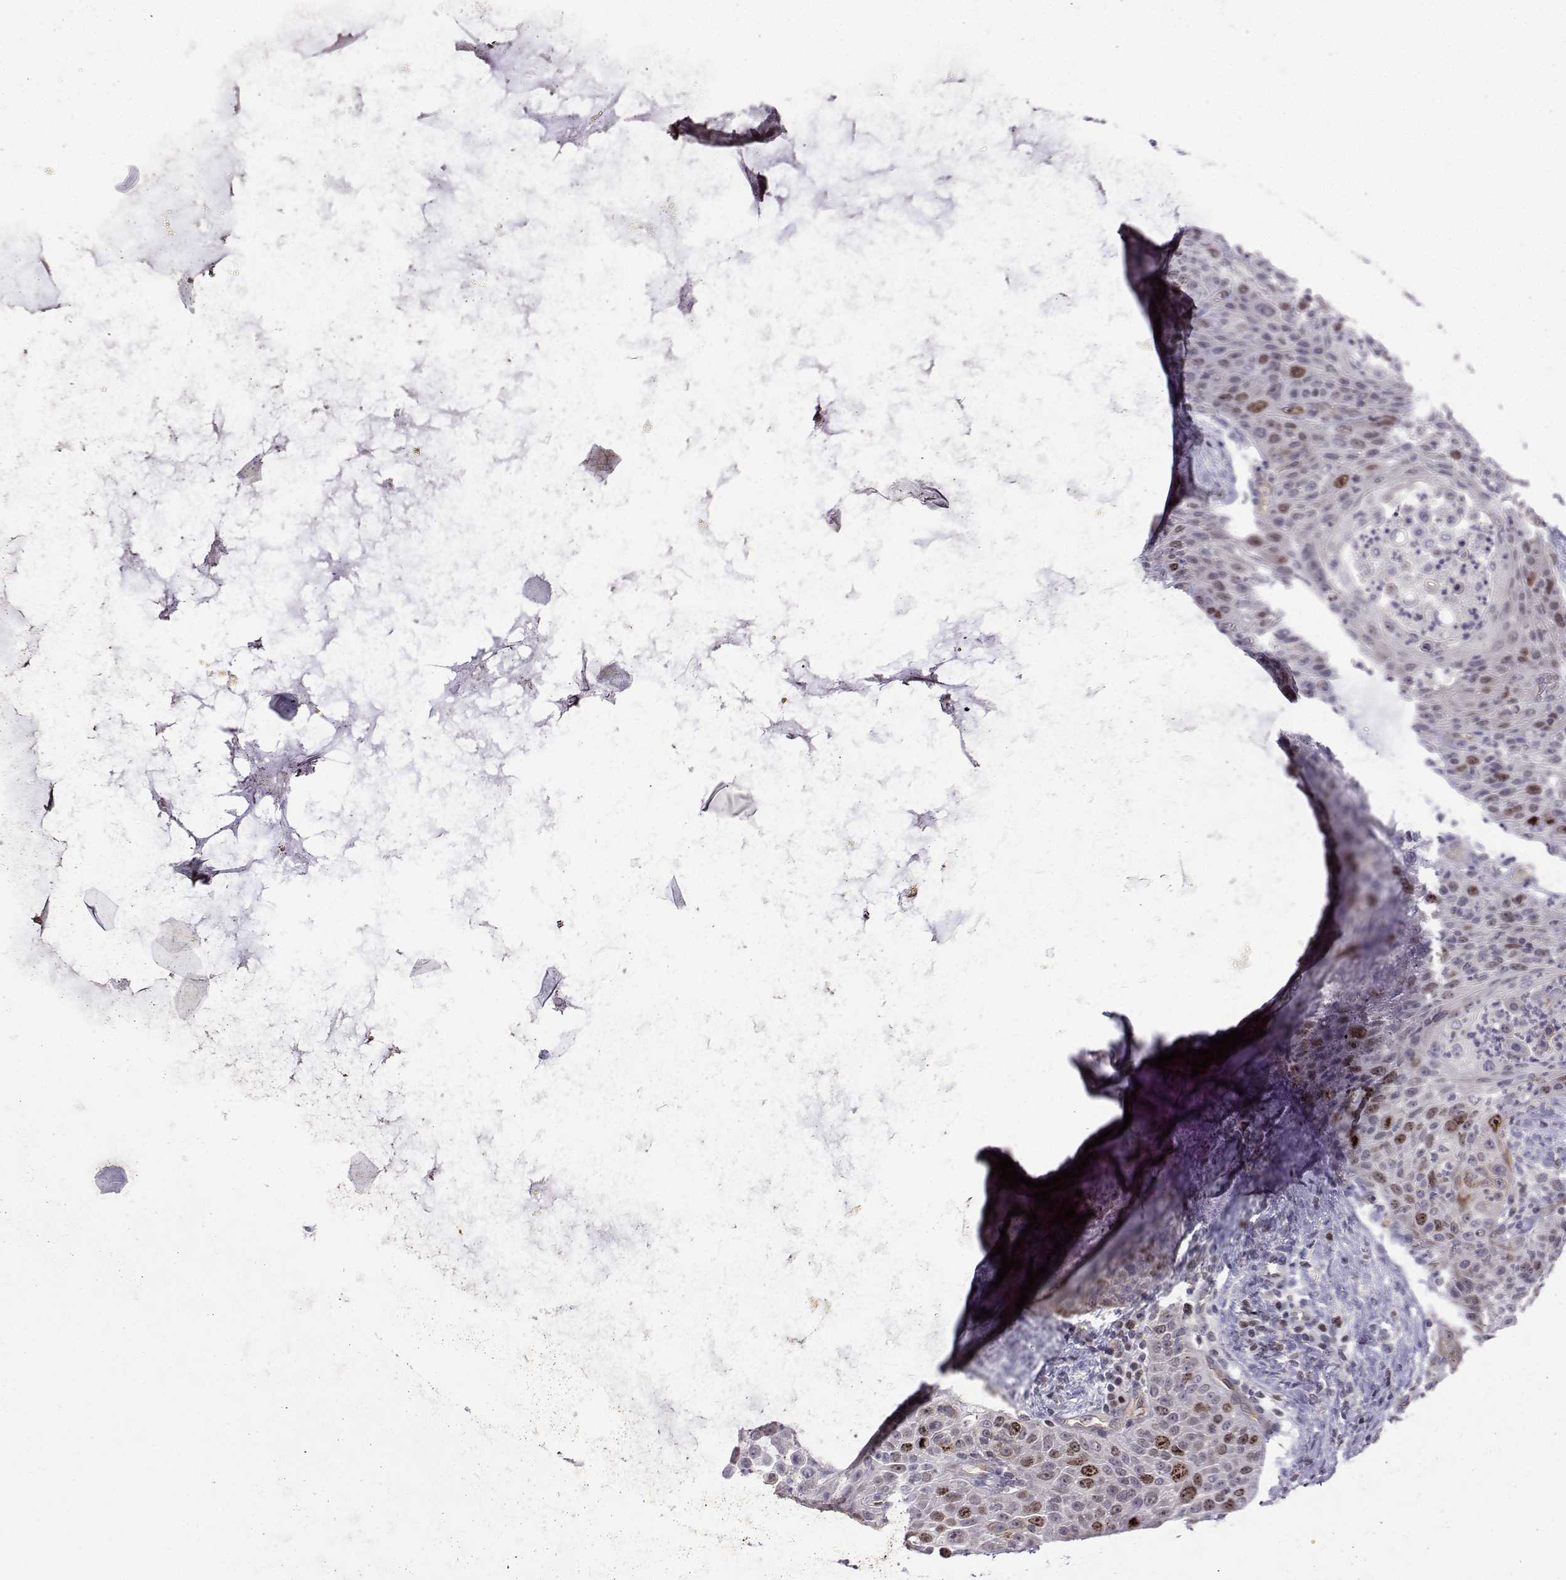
{"staining": {"intensity": "strong", "quantity": "<25%", "location": "cytoplasmic/membranous,nuclear"}, "tissue": "head and neck cancer", "cell_type": "Tumor cells", "image_type": "cancer", "snomed": [{"axis": "morphology", "description": "Squamous cell carcinoma, NOS"}, {"axis": "topography", "description": "Head-Neck"}], "caption": "Protein expression analysis of squamous cell carcinoma (head and neck) exhibits strong cytoplasmic/membranous and nuclear expression in about <25% of tumor cells.", "gene": "INCENP", "patient": {"sex": "male", "age": 69}}